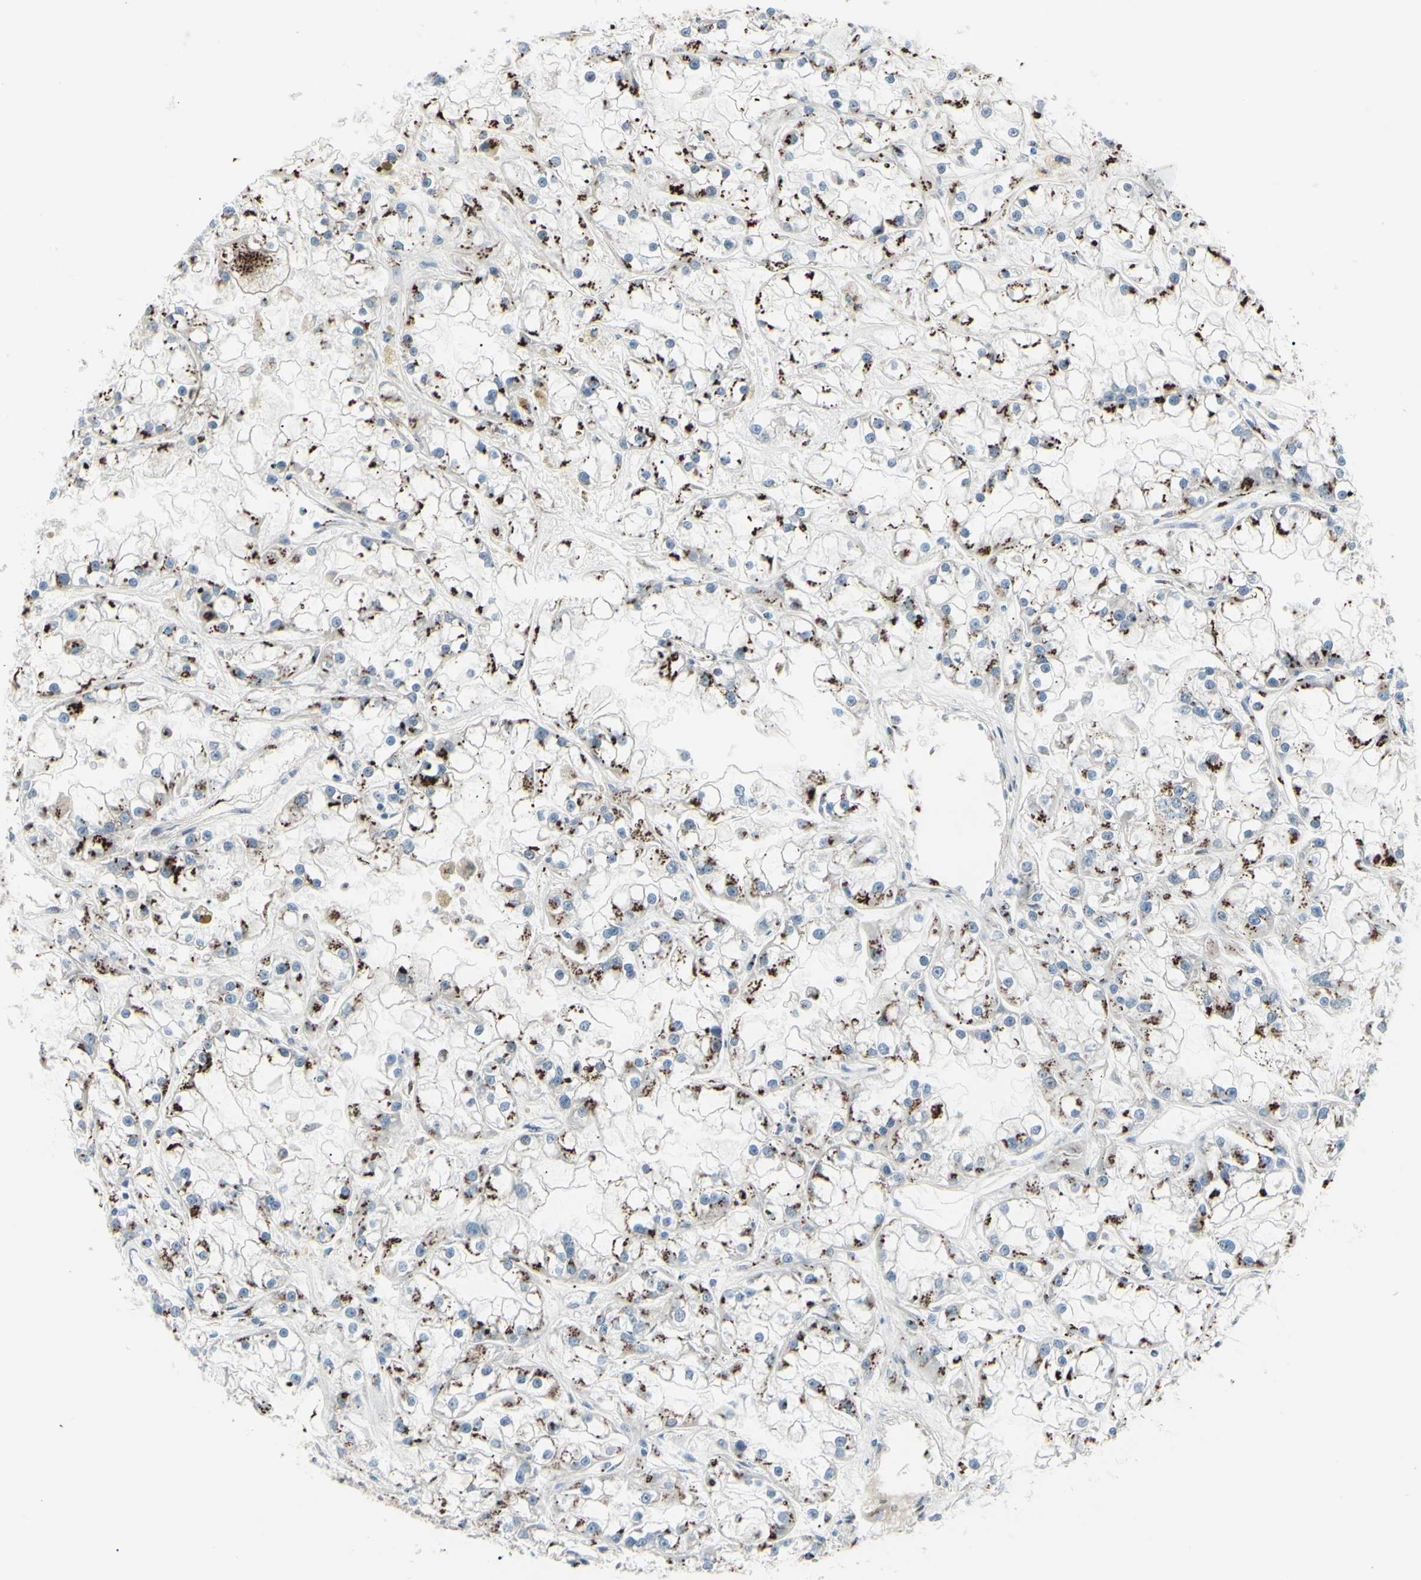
{"staining": {"intensity": "strong", "quantity": ">75%", "location": "cytoplasmic/membranous"}, "tissue": "renal cancer", "cell_type": "Tumor cells", "image_type": "cancer", "snomed": [{"axis": "morphology", "description": "Adenocarcinoma, NOS"}, {"axis": "topography", "description": "Kidney"}], "caption": "Approximately >75% of tumor cells in renal cancer display strong cytoplasmic/membranous protein expression as visualized by brown immunohistochemical staining.", "gene": "B4GALT1", "patient": {"sex": "female", "age": 52}}